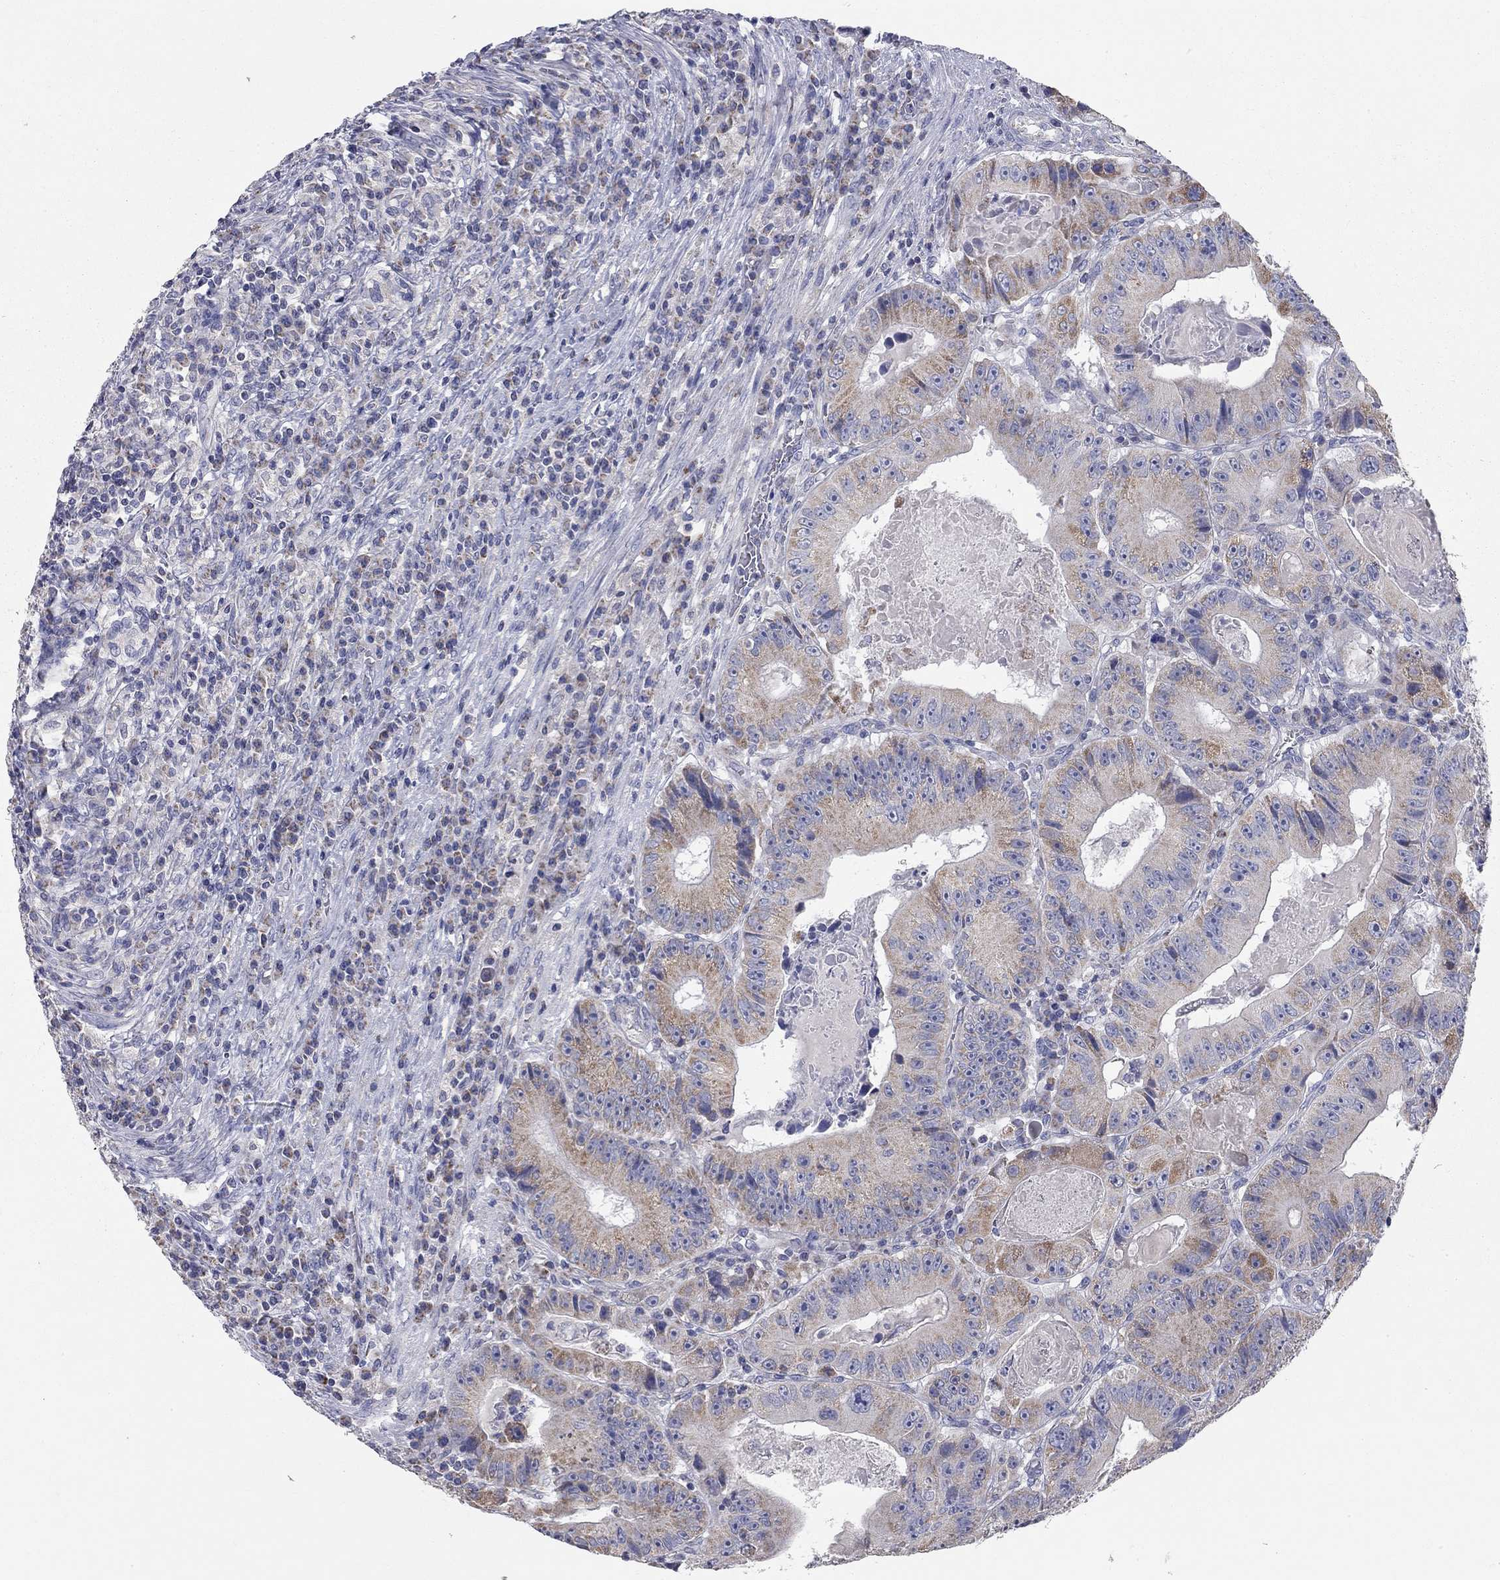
{"staining": {"intensity": "strong", "quantity": "<25%", "location": "cytoplasmic/membranous"}, "tissue": "colorectal cancer", "cell_type": "Tumor cells", "image_type": "cancer", "snomed": [{"axis": "morphology", "description": "Adenocarcinoma, NOS"}, {"axis": "topography", "description": "Colon"}], "caption": "Strong cytoplasmic/membranous protein expression is present in approximately <25% of tumor cells in colorectal cancer (adenocarcinoma).", "gene": "CFAP161", "patient": {"sex": "female", "age": 86}}